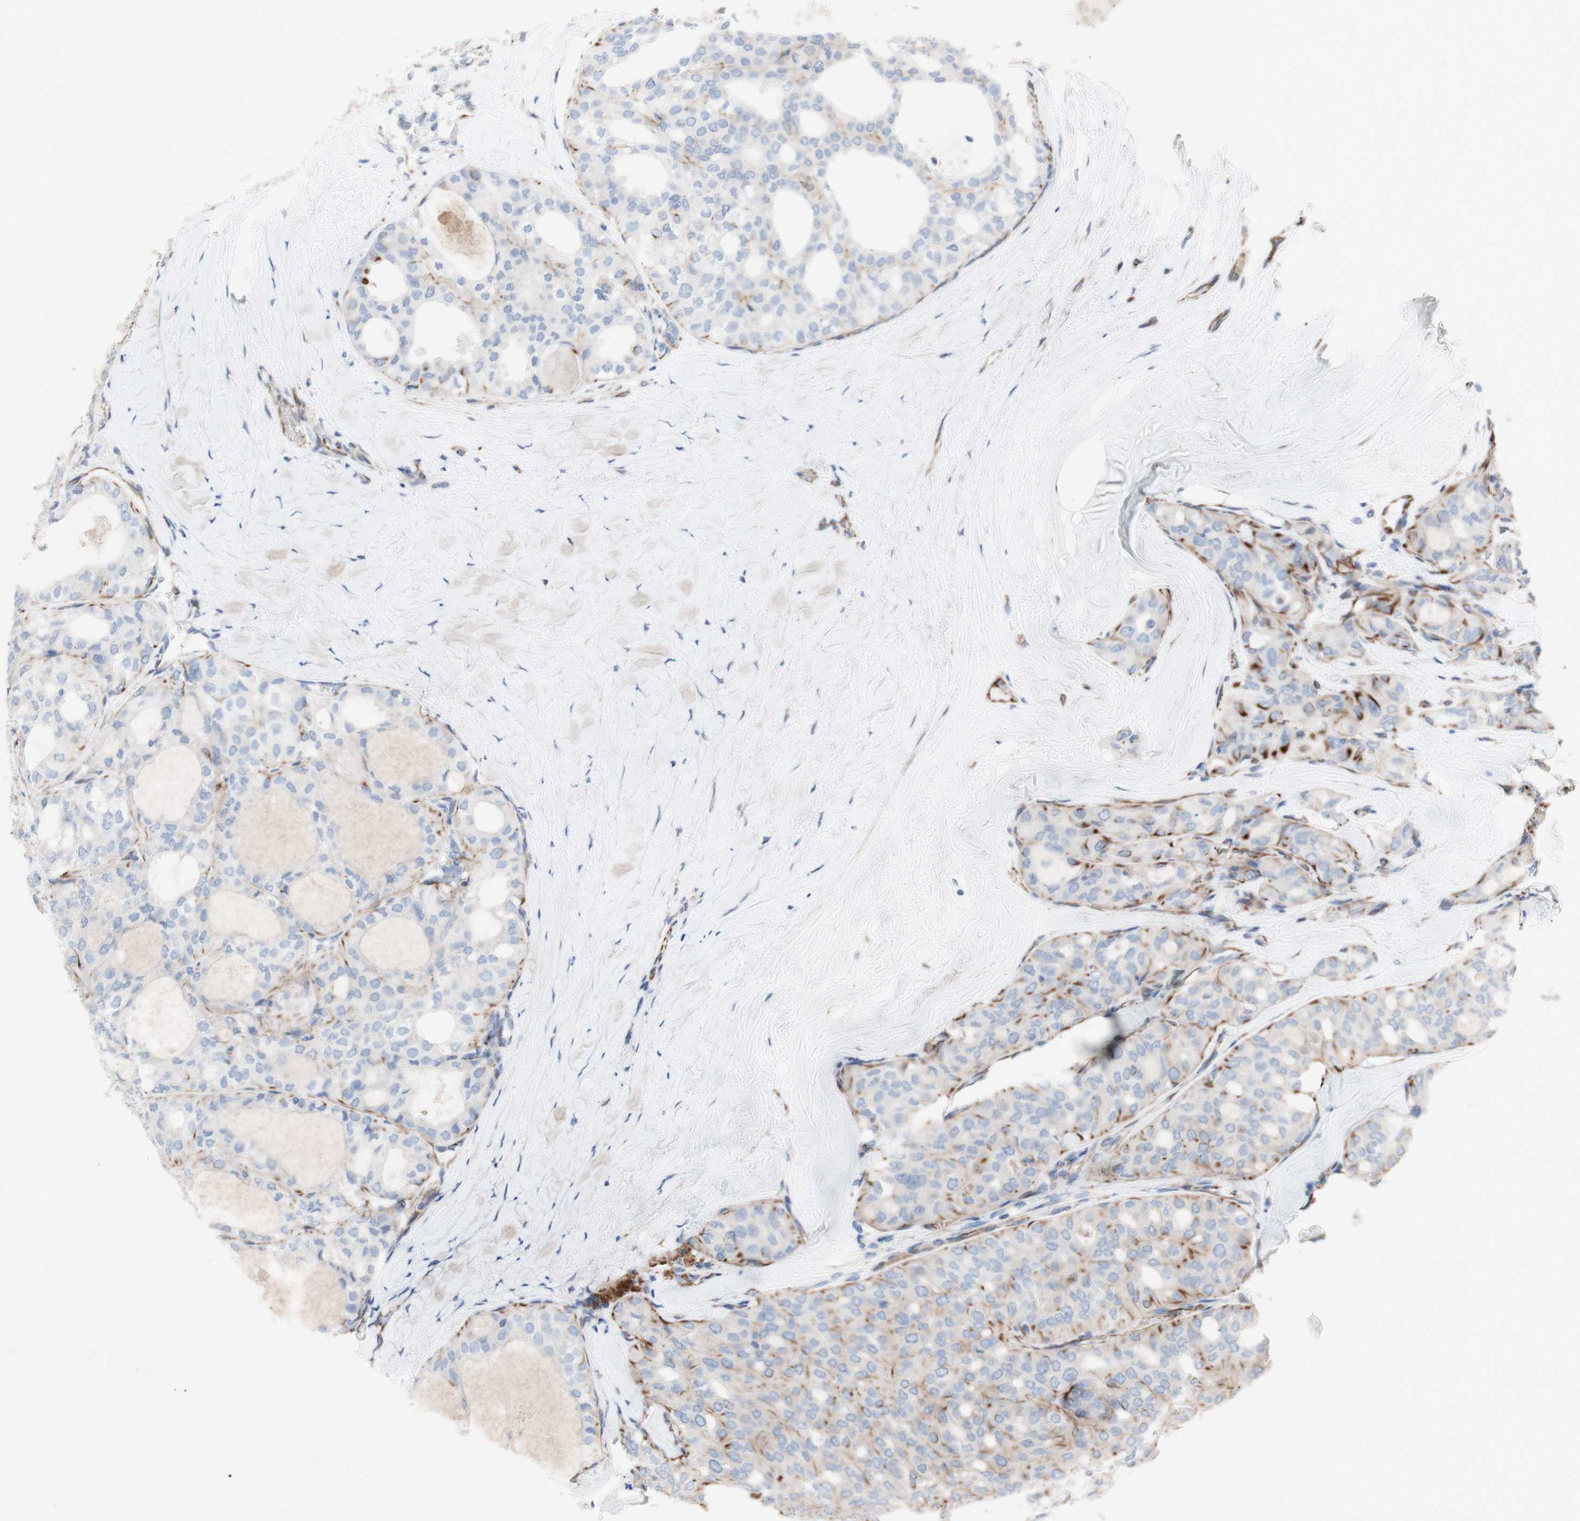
{"staining": {"intensity": "weak", "quantity": "<25%", "location": "cytoplasmic/membranous"}, "tissue": "thyroid cancer", "cell_type": "Tumor cells", "image_type": "cancer", "snomed": [{"axis": "morphology", "description": "Follicular adenoma carcinoma, NOS"}, {"axis": "topography", "description": "Thyroid gland"}], "caption": "Tumor cells are negative for protein expression in human thyroid cancer.", "gene": "AGPAT5", "patient": {"sex": "male", "age": 75}}